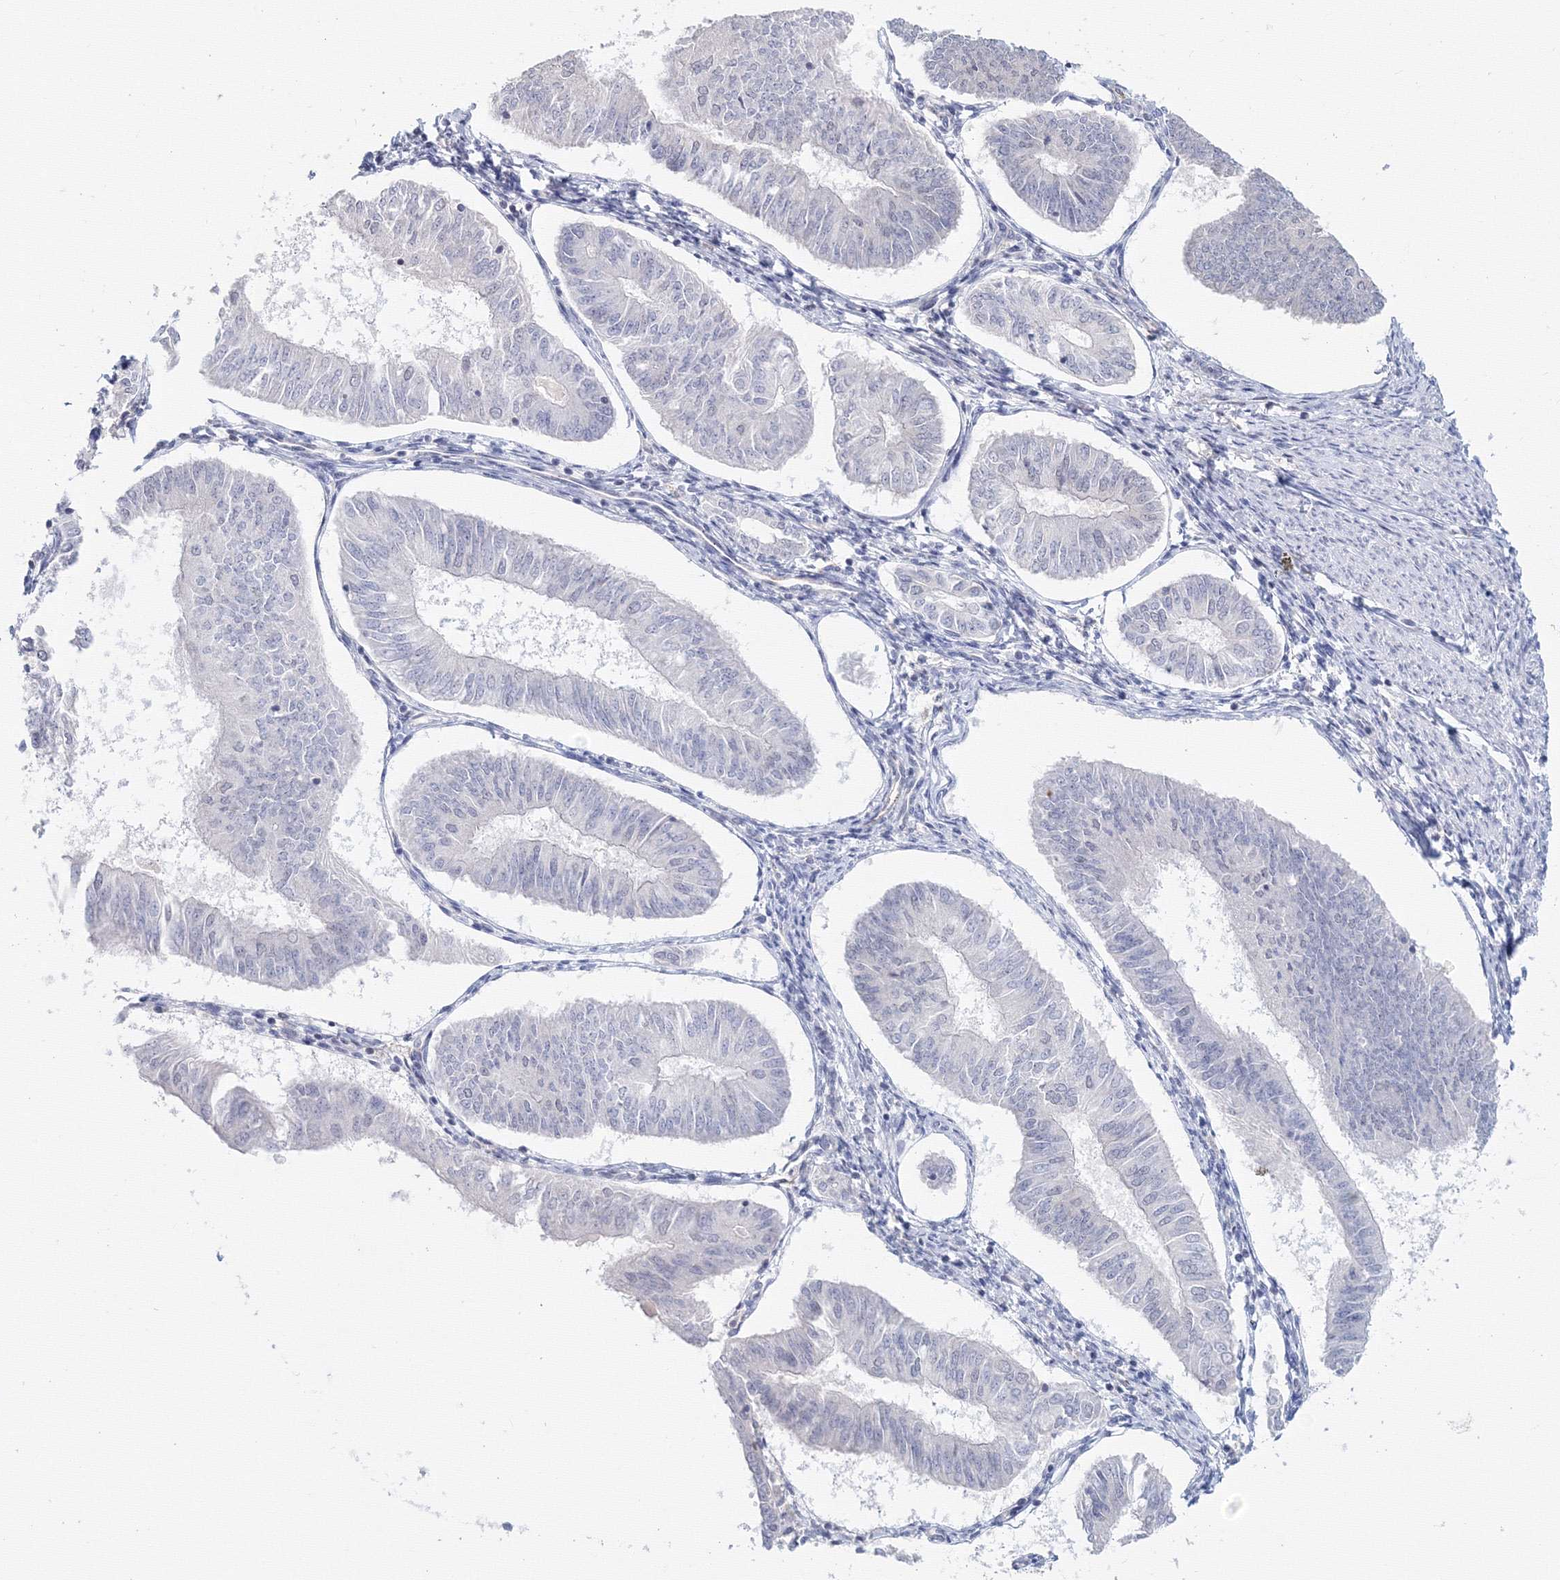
{"staining": {"intensity": "negative", "quantity": "none", "location": "none"}, "tissue": "endometrial cancer", "cell_type": "Tumor cells", "image_type": "cancer", "snomed": [{"axis": "morphology", "description": "Adenocarcinoma, NOS"}, {"axis": "topography", "description": "Endometrium"}], "caption": "Tumor cells are negative for brown protein staining in endometrial cancer (adenocarcinoma).", "gene": "SLC7A7", "patient": {"sex": "female", "age": 58}}